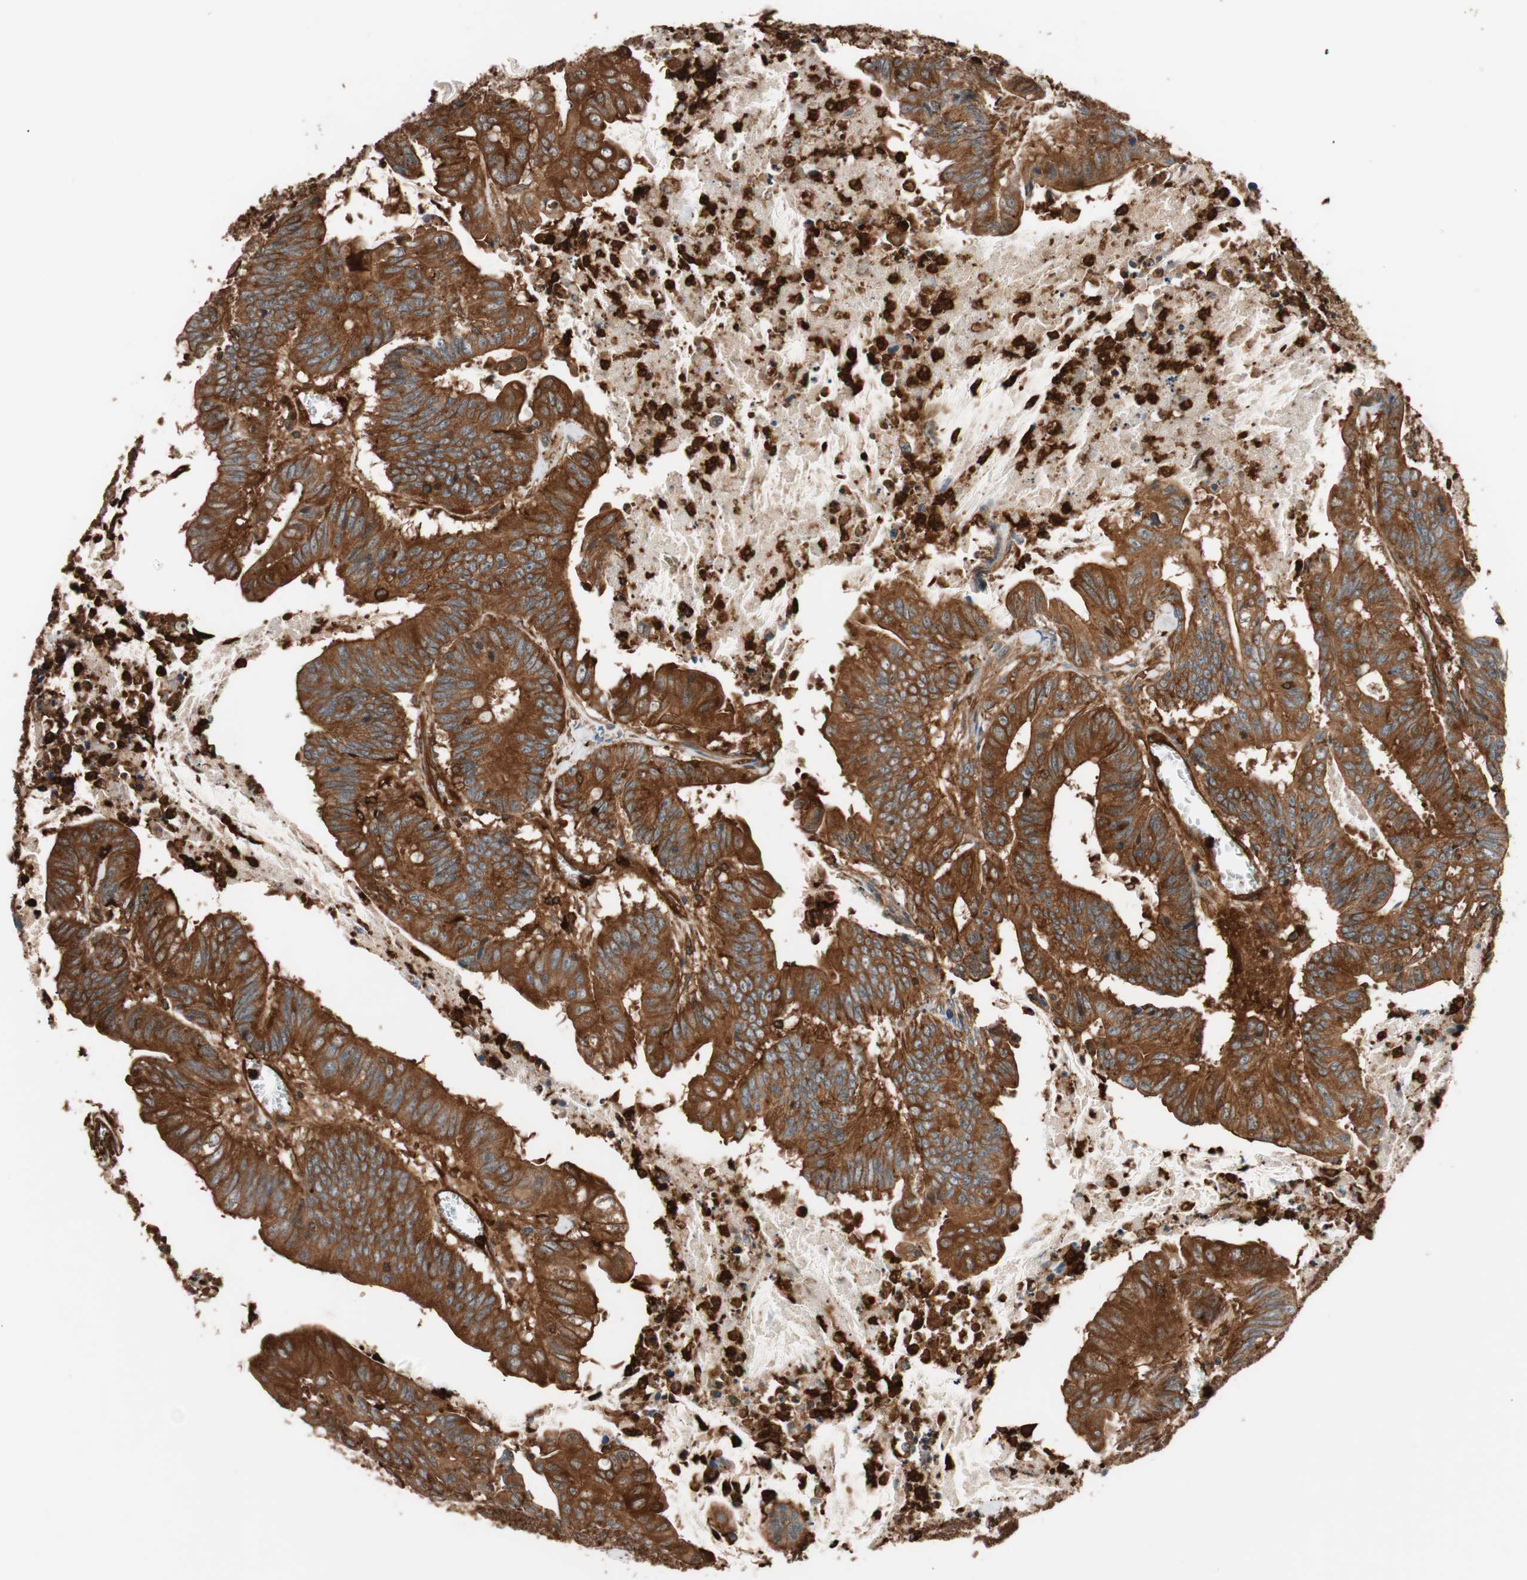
{"staining": {"intensity": "strong", "quantity": ">75%", "location": "cytoplasmic/membranous"}, "tissue": "colorectal cancer", "cell_type": "Tumor cells", "image_type": "cancer", "snomed": [{"axis": "morphology", "description": "Adenocarcinoma, NOS"}, {"axis": "topography", "description": "Colon"}], "caption": "Human adenocarcinoma (colorectal) stained with a protein marker displays strong staining in tumor cells.", "gene": "VASP", "patient": {"sex": "male", "age": 45}}